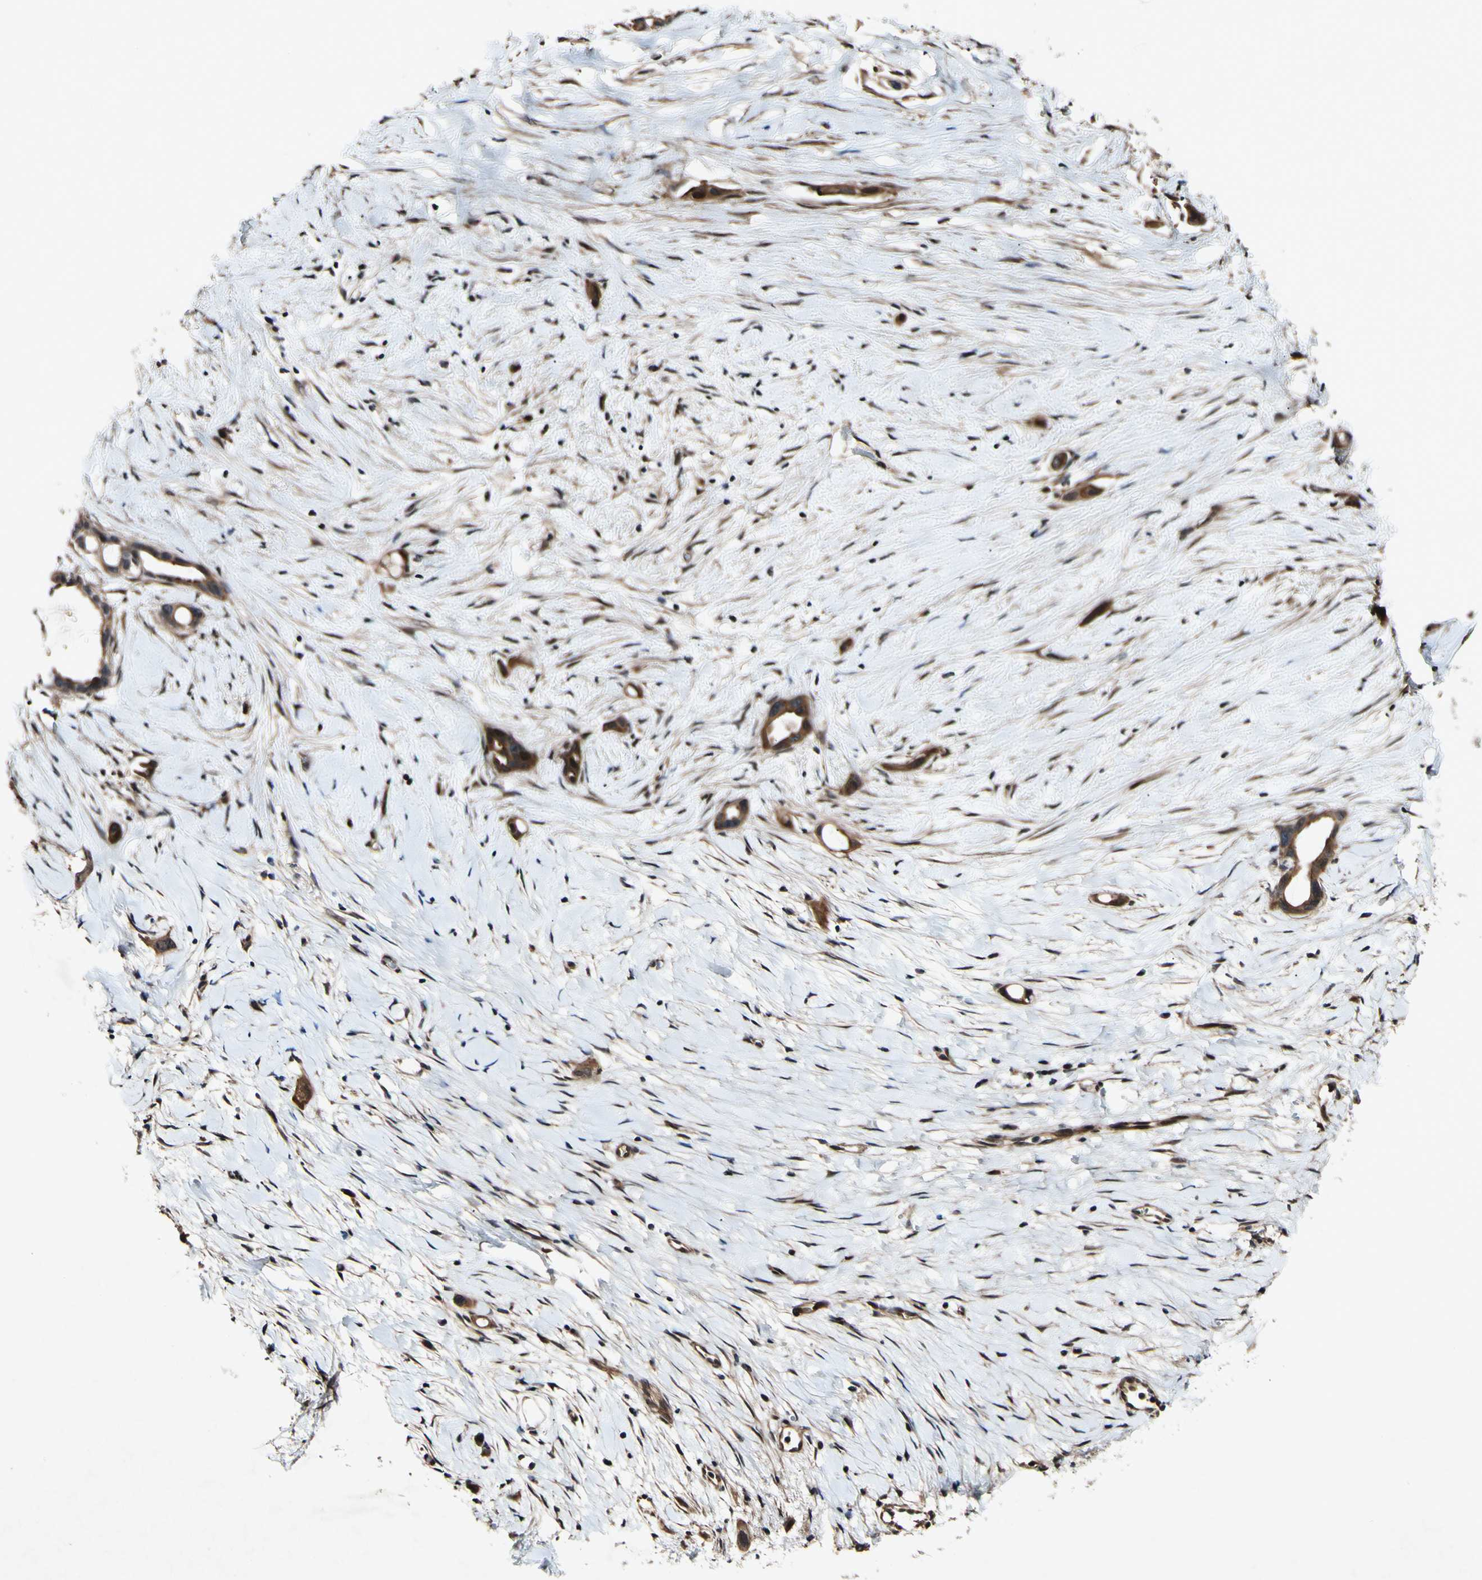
{"staining": {"intensity": "moderate", "quantity": ">75%", "location": "cytoplasmic/membranous,nuclear"}, "tissue": "liver cancer", "cell_type": "Tumor cells", "image_type": "cancer", "snomed": [{"axis": "morphology", "description": "Cholangiocarcinoma"}, {"axis": "topography", "description": "Liver"}], "caption": "Brown immunohistochemical staining in liver cancer (cholangiocarcinoma) demonstrates moderate cytoplasmic/membranous and nuclear expression in about >75% of tumor cells. (Brightfield microscopy of DAB IHC at high magnification).", "gene": "CSNK1E", "patient": {"sex": "female", "age": 65}}